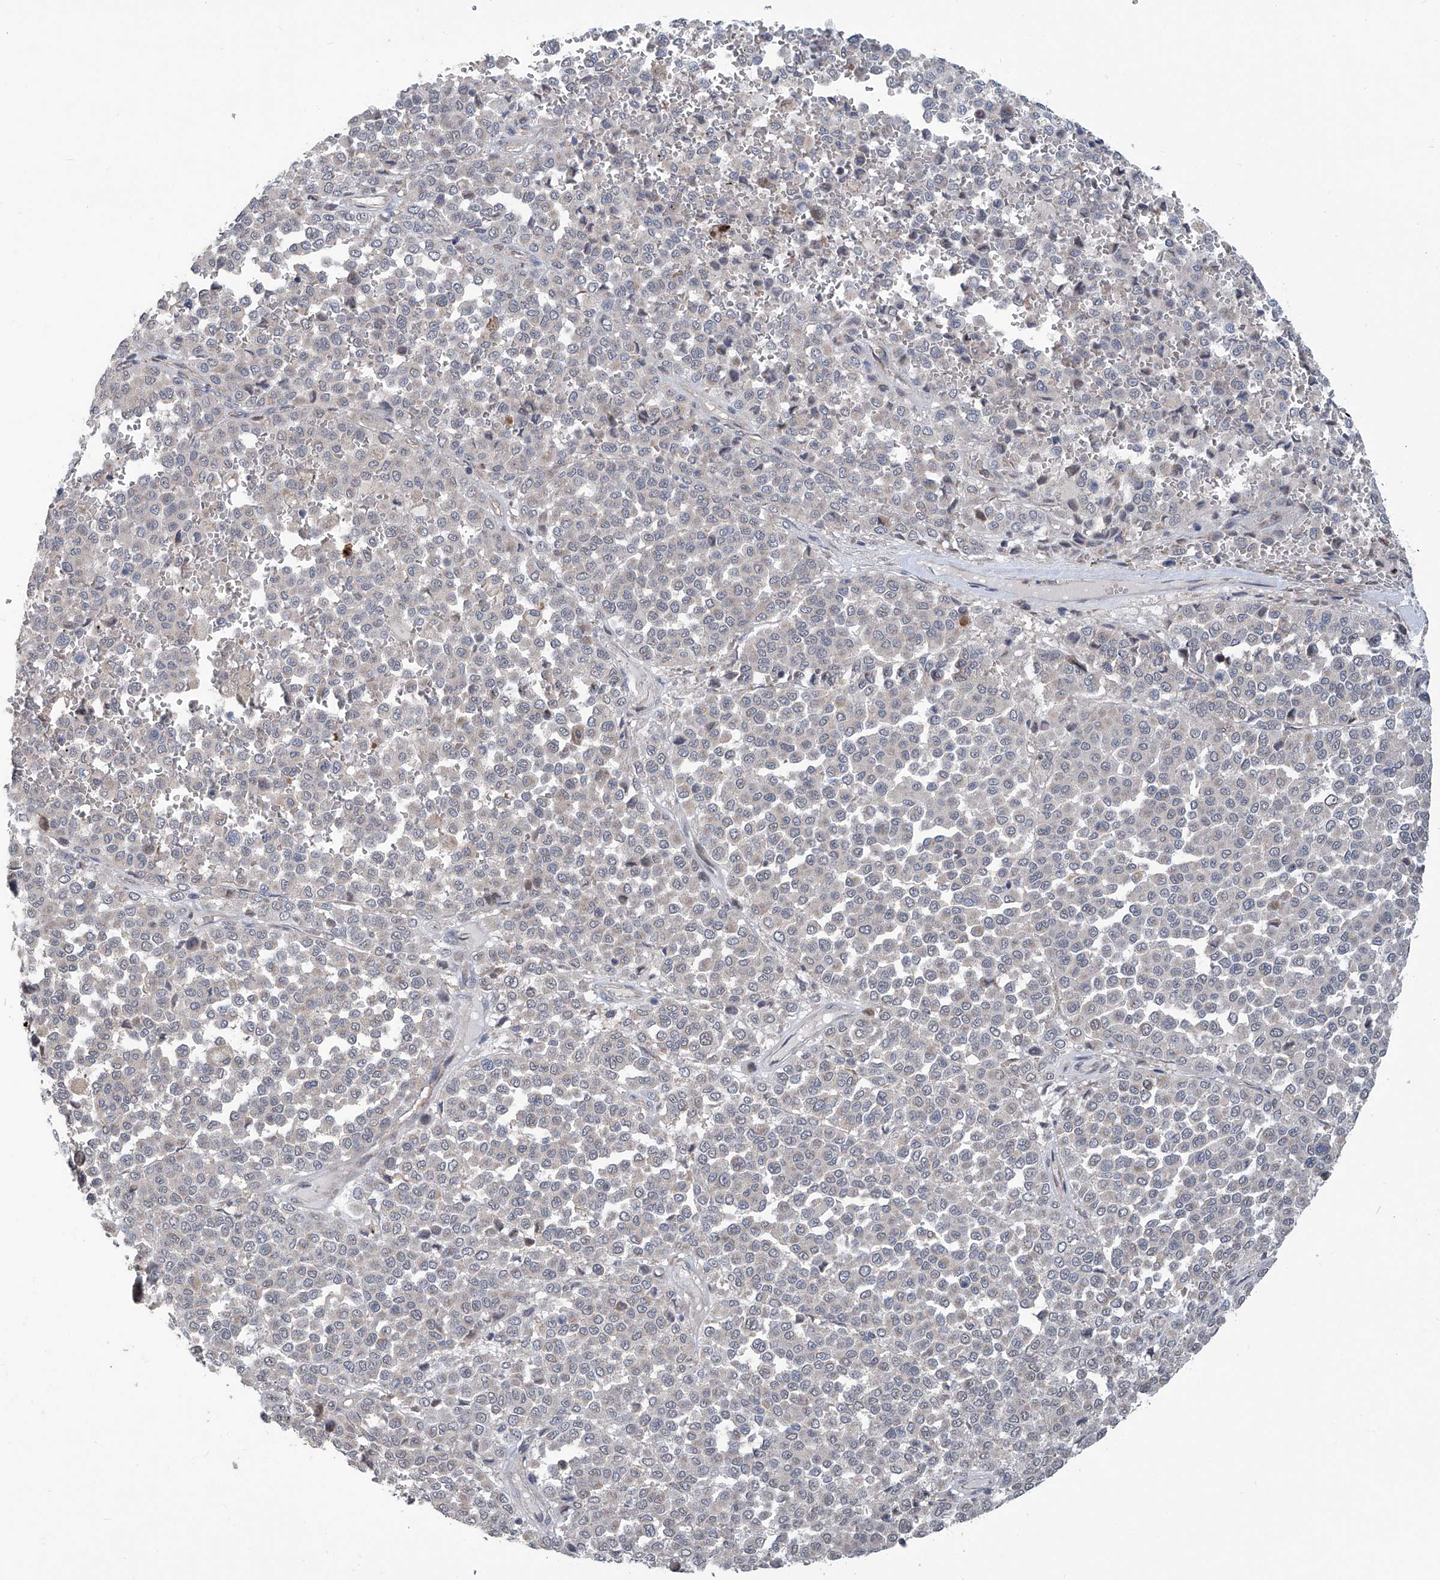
{"staining": {"intensity": "negative", "quantity": "none", "location": "none"}, "tissue": "melanoma", "cell_type": "Tumor cells", "image_type": "cancer", "snomed": [{"axis": "morphology", "description": "Malignant melanoma, Metastatic site"}, {"axis": "topography", "description": "Pancreas"}], "caption": "High magnification brightfield microscopy of melanoma stained with DAB (3,3'-diaminobenzidine) (brown) and counterstained with hematoxylin (blue): tumor cells show no significant positivity.", "gene": "EIF2D", "patient": {"sex": "female", "age": 30}}